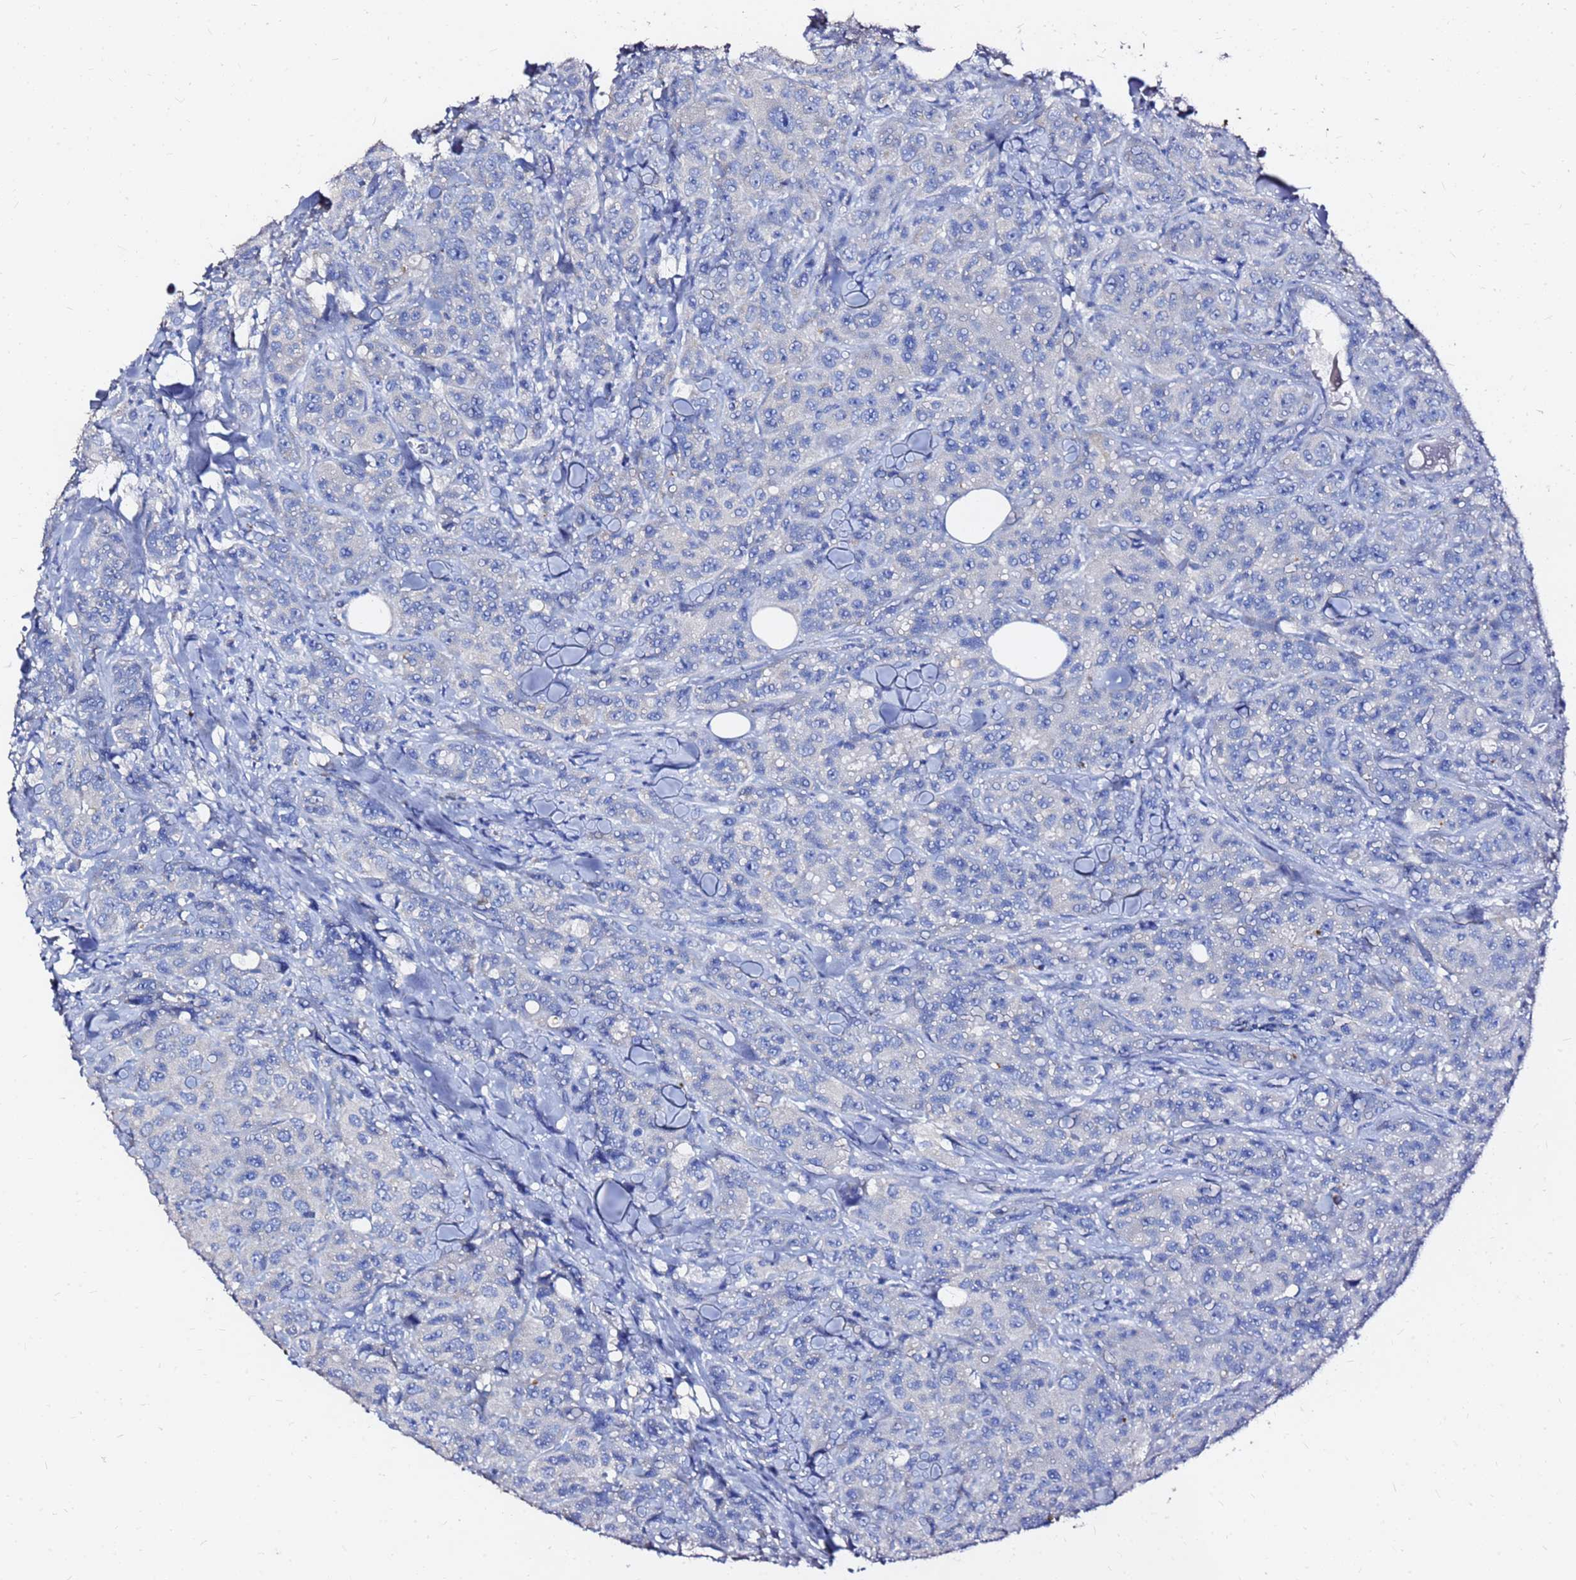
{"staining": {"intensity": "negative", "quantity": "none", "location": "none"}, "tissue": "breast cancer", "cell_type": "Tumor cells", "image_type": "cancer", "snomed": [{"axis": "morphology", "description": "Duct carcinoma"}, {"axis": "topography", "description": "Breast"}], "caption": "Tumor cells are negative for brown protein staining in breast cancer (intraductal carcinoma).", "gene": "FAM183A", "patient": {"sex": "female", "age": 43}}